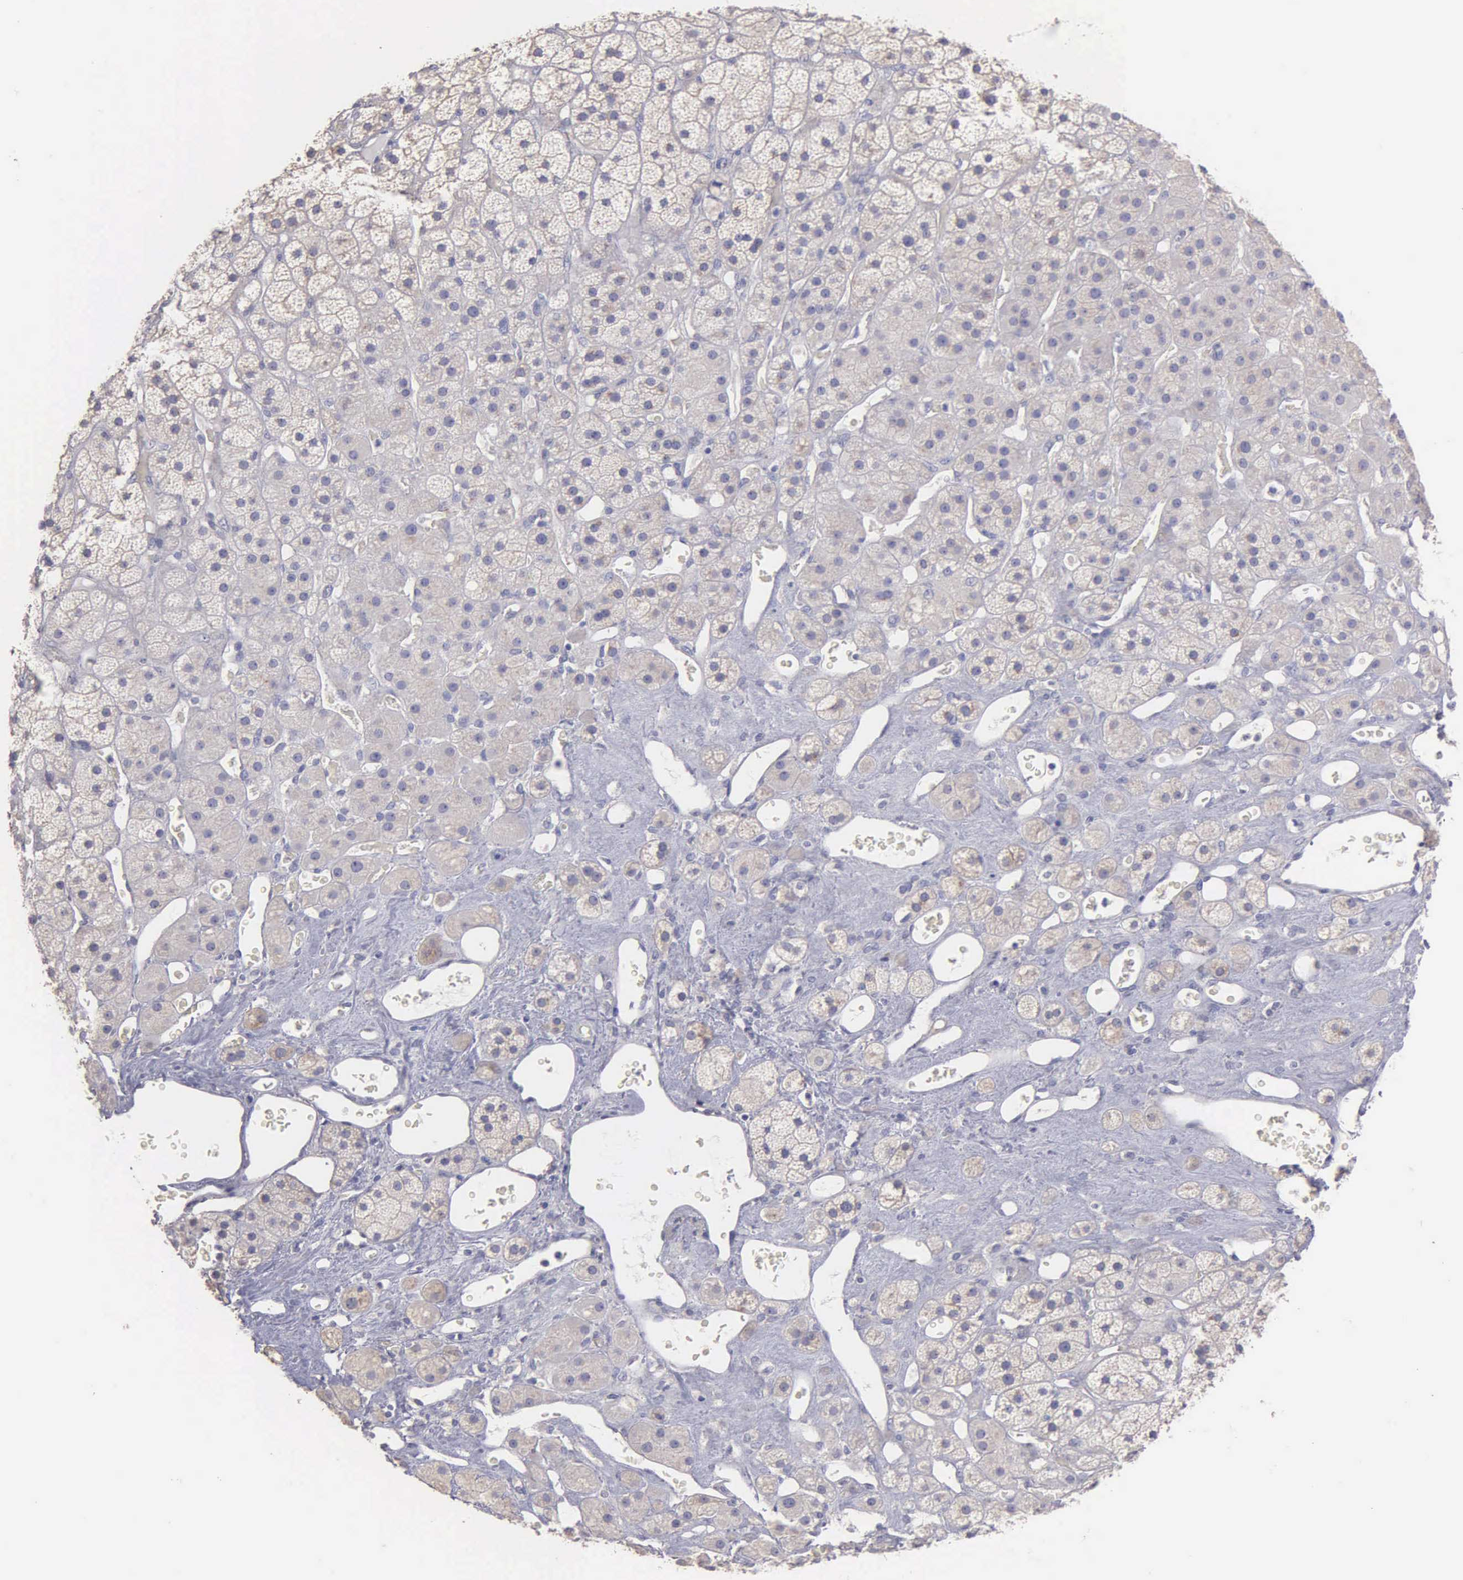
{"staining": {"intensity": "negative", "quantity": "none", "location": "none"}, "tissue": "adrenal gland", "cell_type": "Glandular cells", "image_type": "normal", "snomed": [{"axis": "morphology", "description": "Normal tissue, NOS"}, {"axis": "topography", "description": "Adrenal gland"}], "caption": "A histopathology image of adrenal gland stained for a protein exhibits no brown staining in glandular cells. The staining is performed using DAB (3,3'-diaminobenzidine) brown chromogen with nuclei counter-stained in using hematoxylin.", "gene": "APP", "patient": {"sex": "male", "age": 57}}